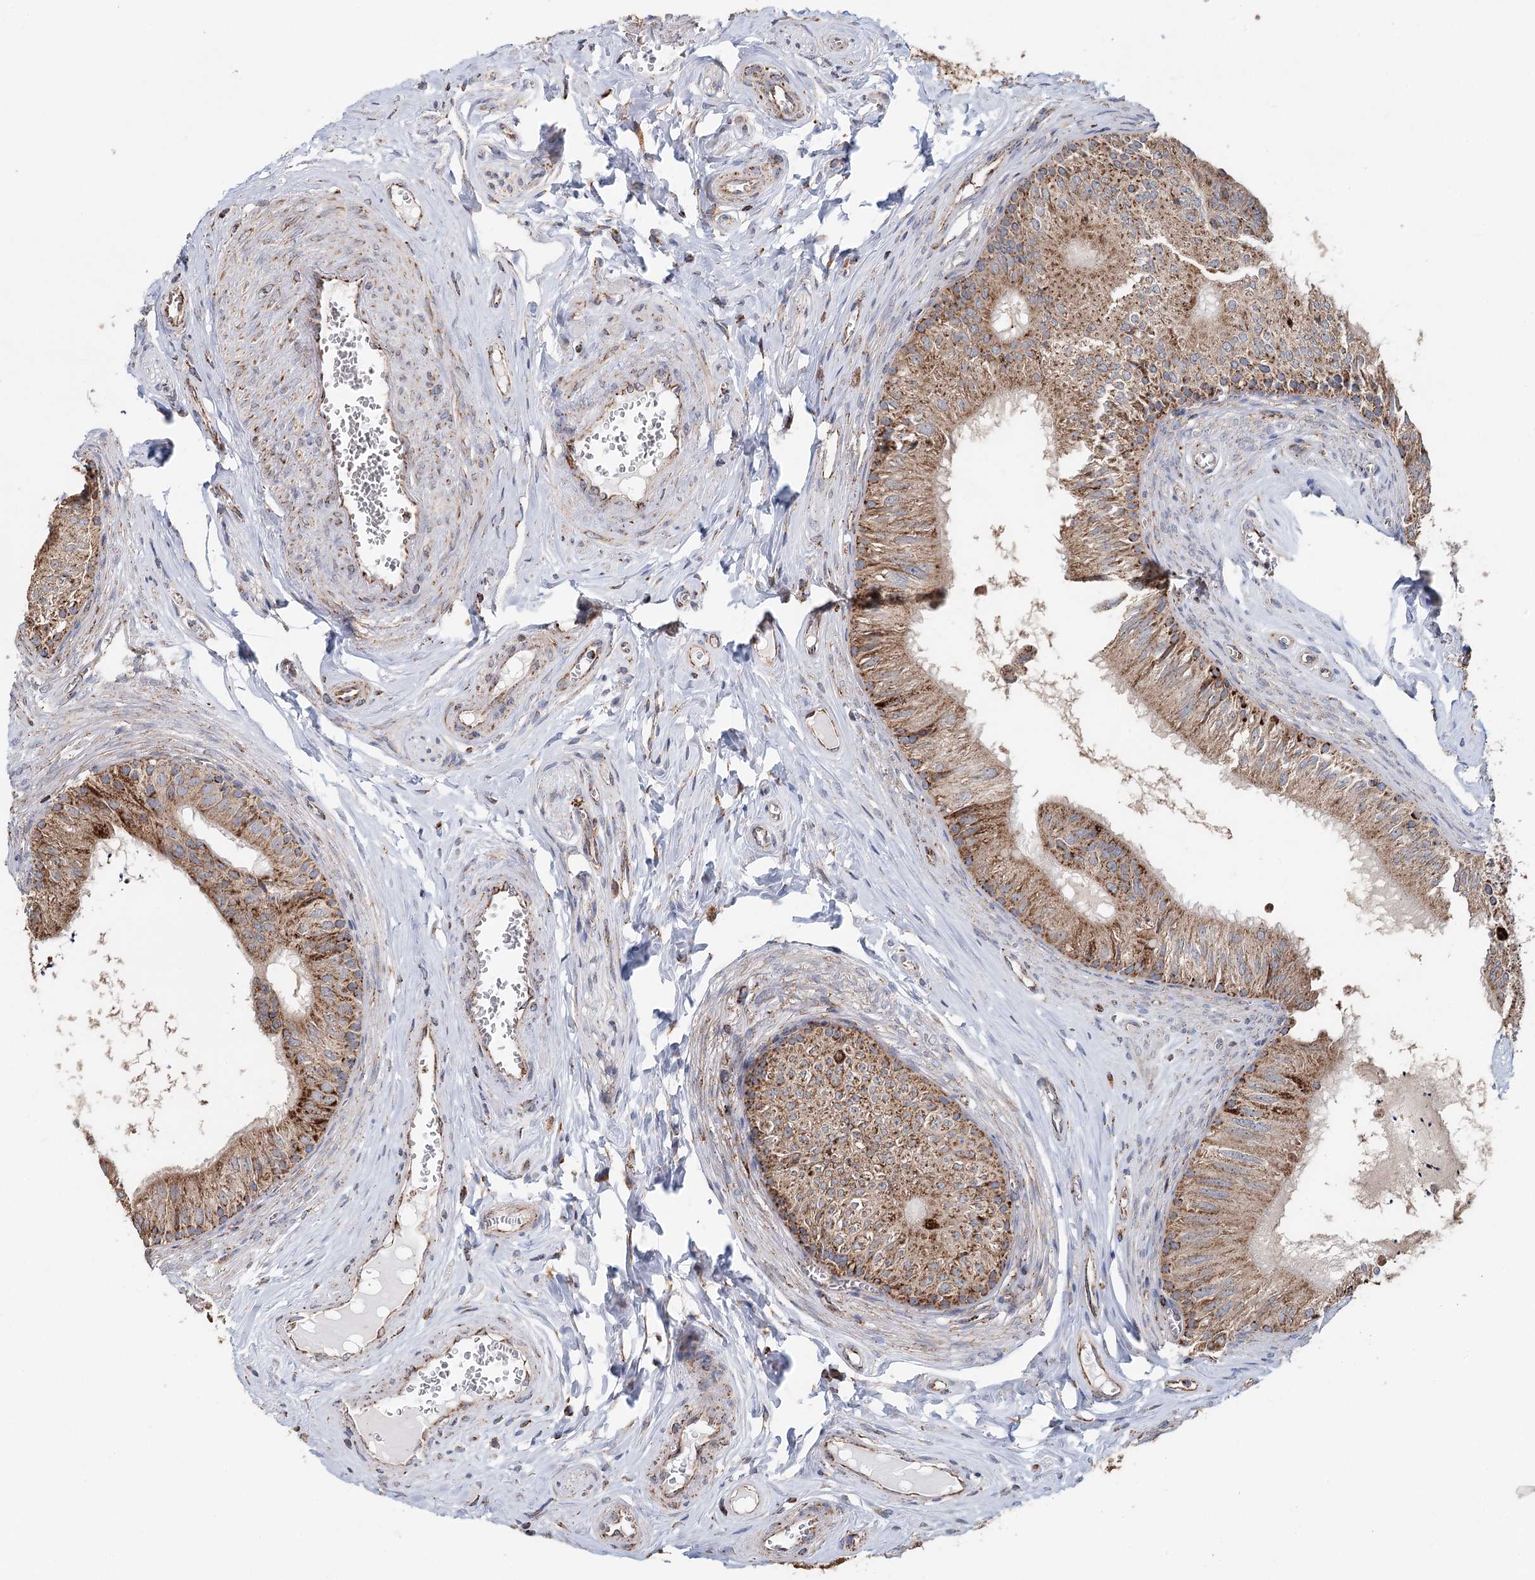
{"staining": {"intensity": "strong", "quantity": "25%-75%", "location": "cytoplasmic/membranous"}, "tissue": "epididymis", "cell_type": "Glandular cells", "image_type": "normal", "snomed": [{"axis": "morphology", "description": "Normal tissue, NOS"}, {"axis": "topography", "description": "Epididymis"}], "caption": "Epididymis stained with immunohistochemistry (IHC) shows strong cytoplasmic/membranous staining in about 25%-75% of glandular cells. (IHC, brightfield microscopy, high magnification).", "gene": "APH1A", "patient": {"sex": "male", "age": 46}}